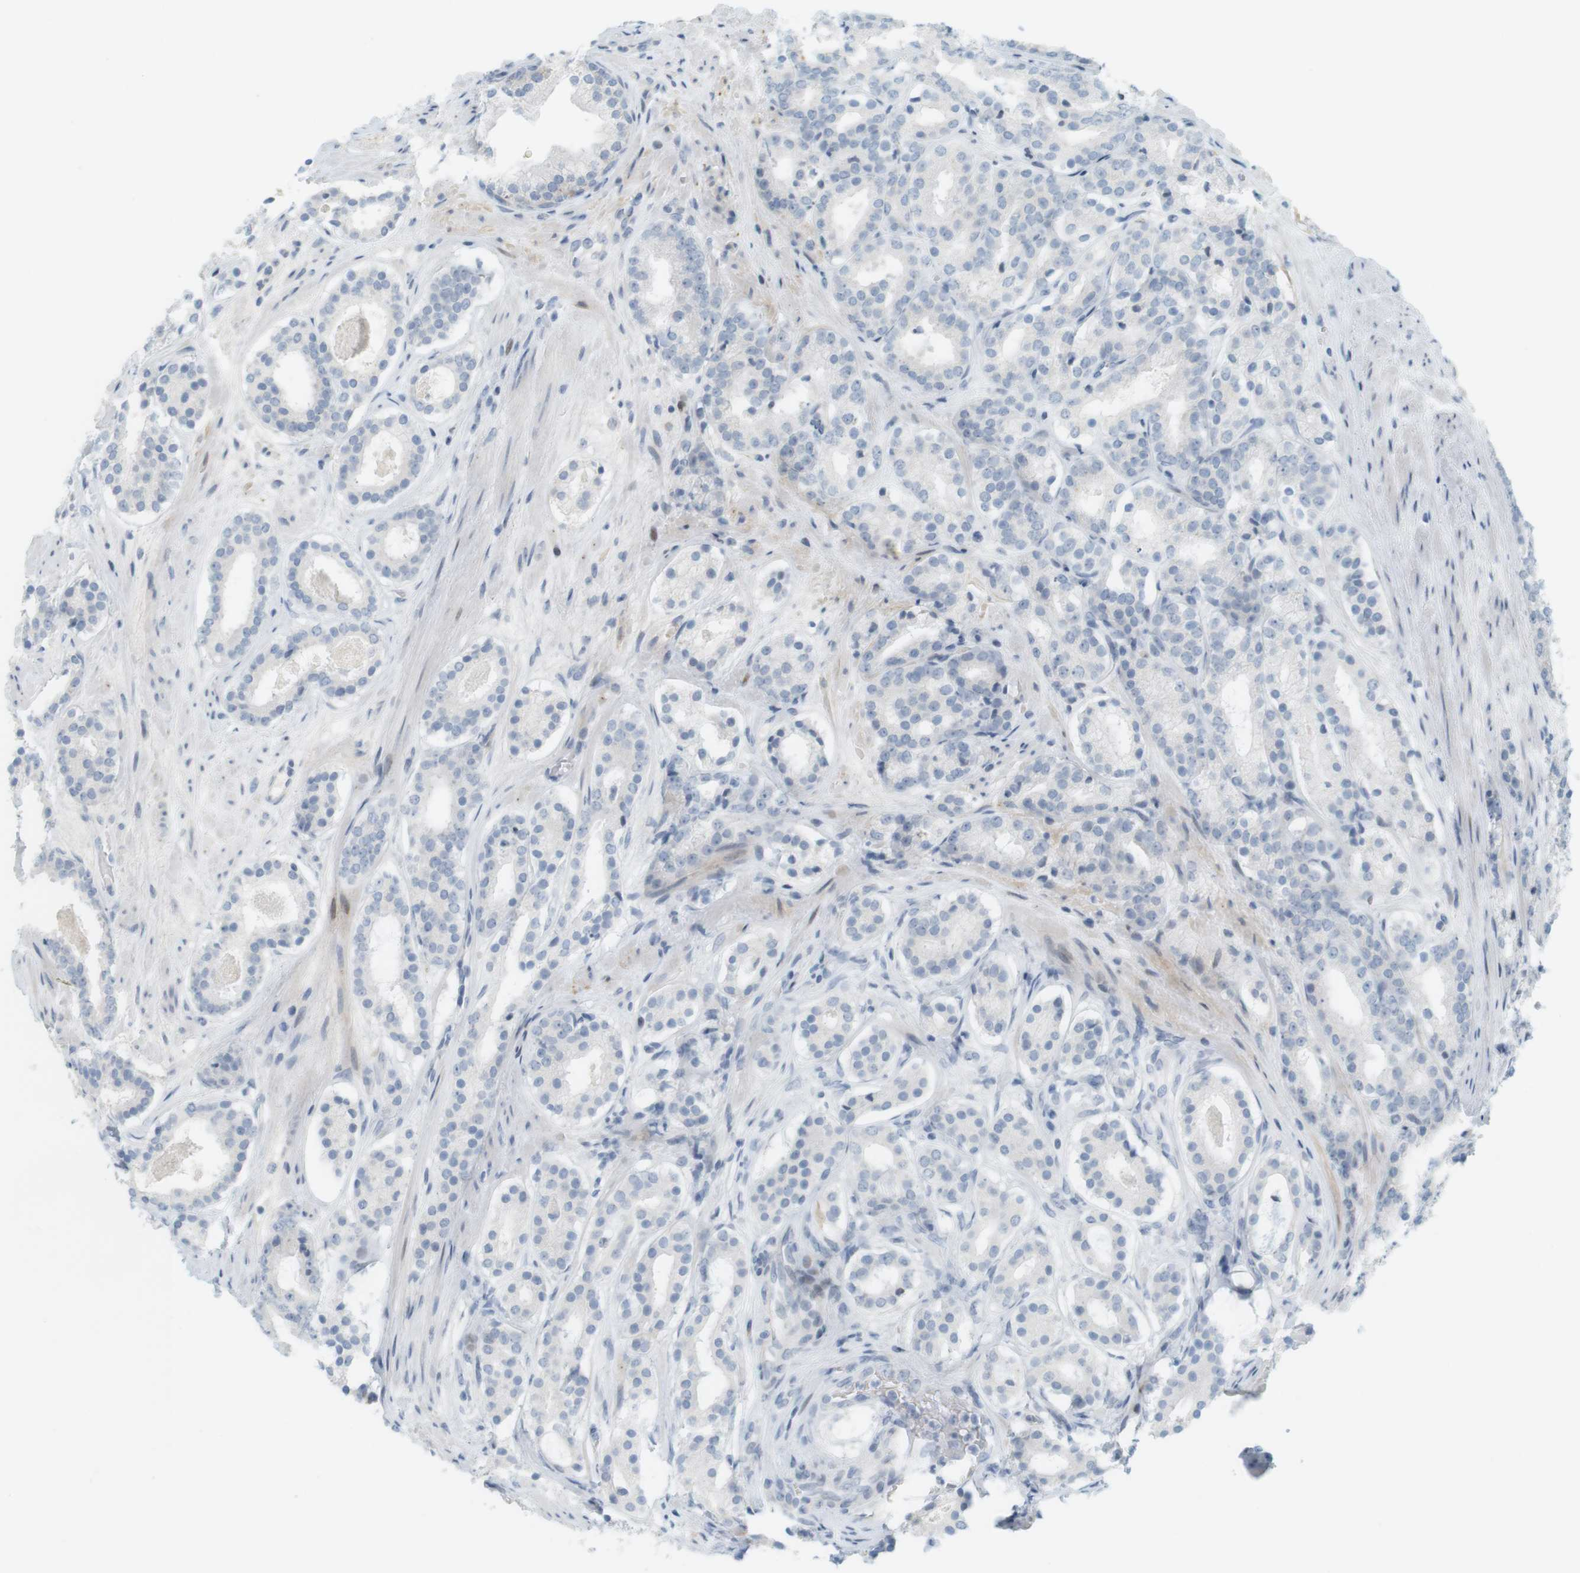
{"staining": {"intensity": "negative", "quantity": "none", "location": "none"}, "tissue": "prostate cancer", "cell_type": "Tumor cells", "image_type": "cancer", "snomed": [{"axis": "morphology", "description": "Adenocarcinoma, Low grade"}, {"axis": "topography", "description": "Prostate"}], "caption": "Tumor cells show no significant expression in prostate cancer. (Stains: DAB IHC with hematoxylin counter stain, Microscopy: brightfield microscopy at high magnification).", "gene": "DMC1", "patient": {"sex": "male", "age": 69}}